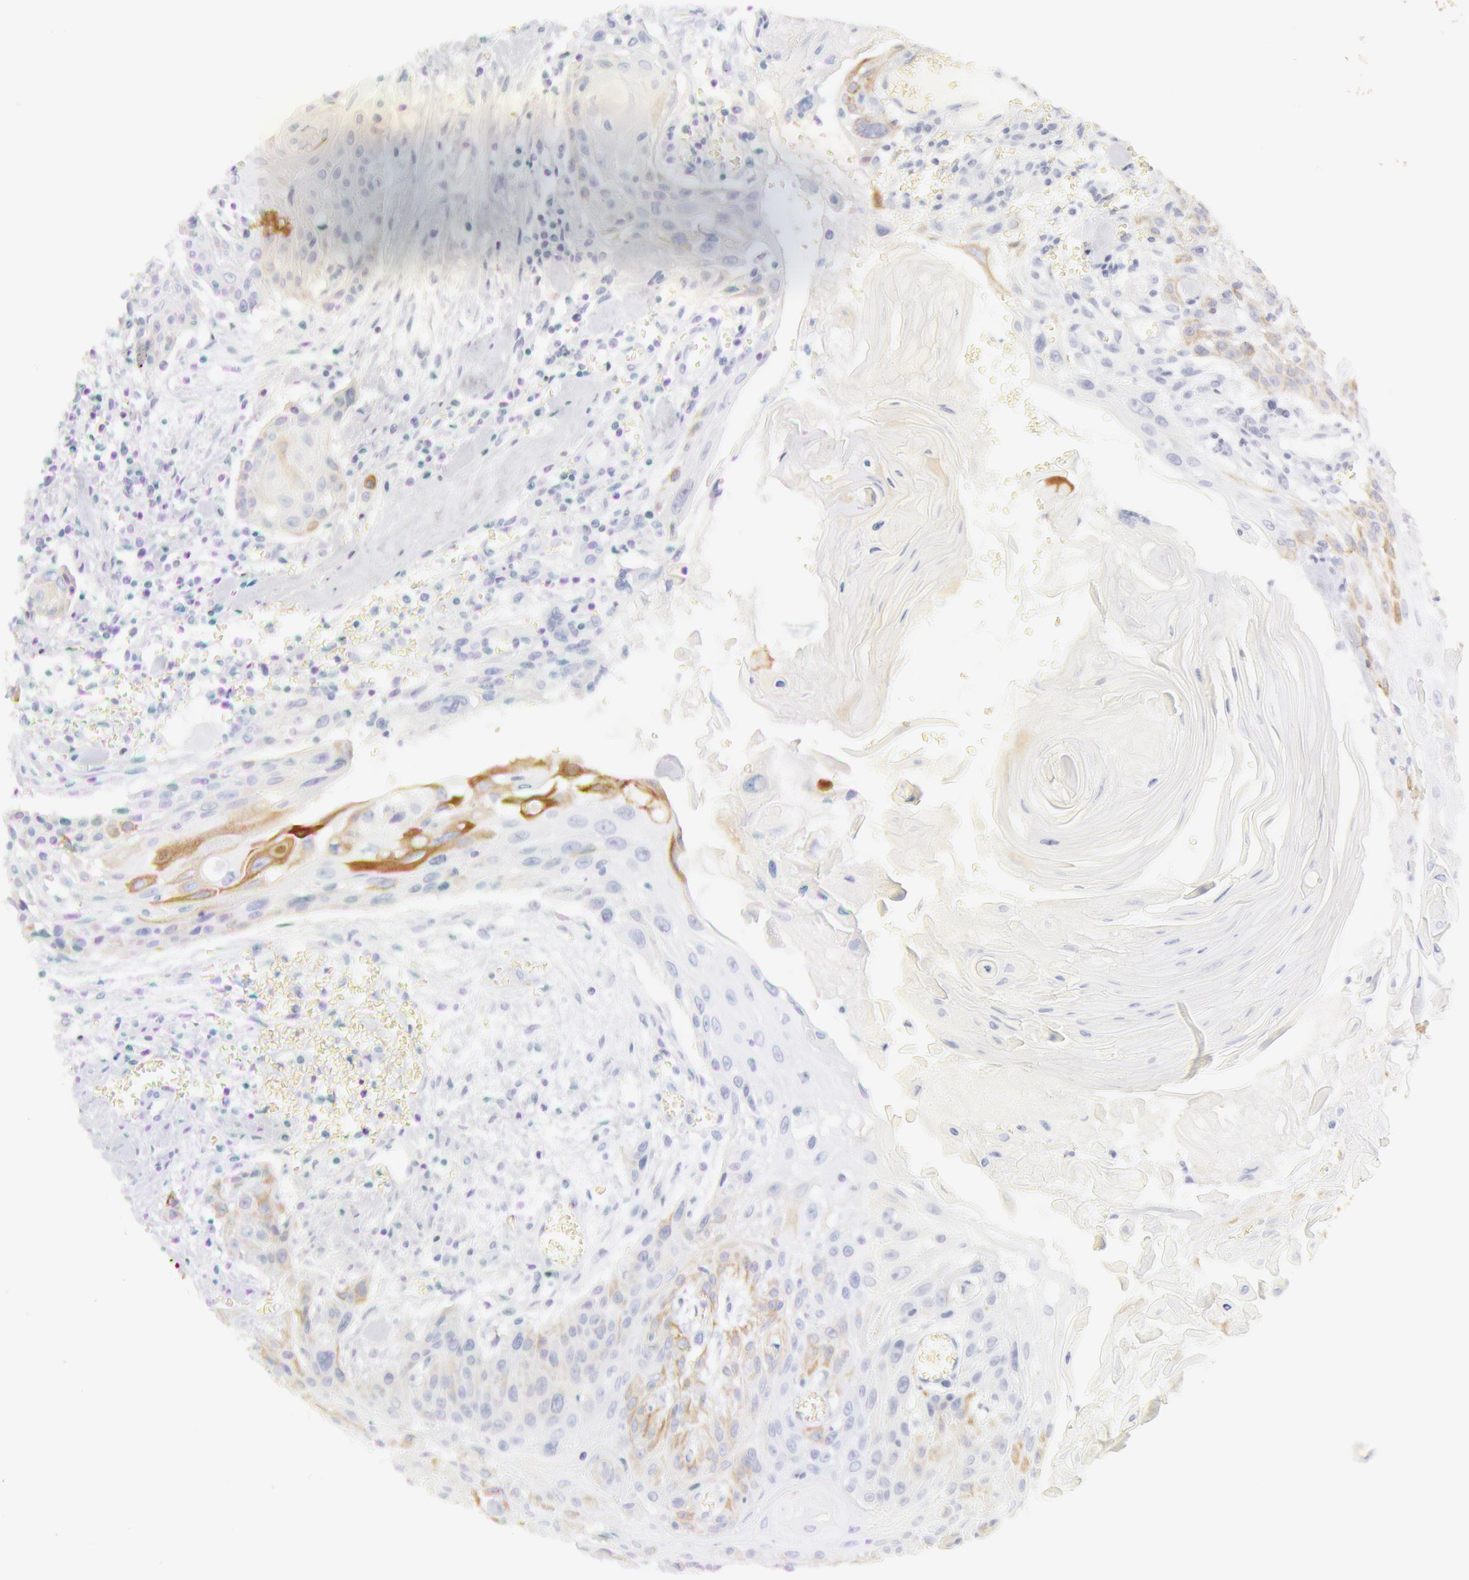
{"staining": {"intensity": "weak", "quantity": "<25%", "location": "cytoplasmic/membranous"}, "tissue": "head and neck cancer", "cell_type": "Tumor cells", "image_type": "cancer", "snomed": [{"axis": "morphology", "description": "Squamous cell carcinoma, NOS"}, {"axis": "morphology", "description": "Squamous cell carcinoma, metastatic, NOS"}, {"axis": "topography", "description": "Lymph node"}, {"axis": "topography", "description": "Salivary gland"}, {"axis": "topography", "description": "Head-Neck"}], "caption": "Metastatic squamous cell carcinoma (head and neck) stained for a protein using IHC shows no positivity tumor cells.", "gene": "KRT8", "patient": {"sex": "female", "age": 74}}